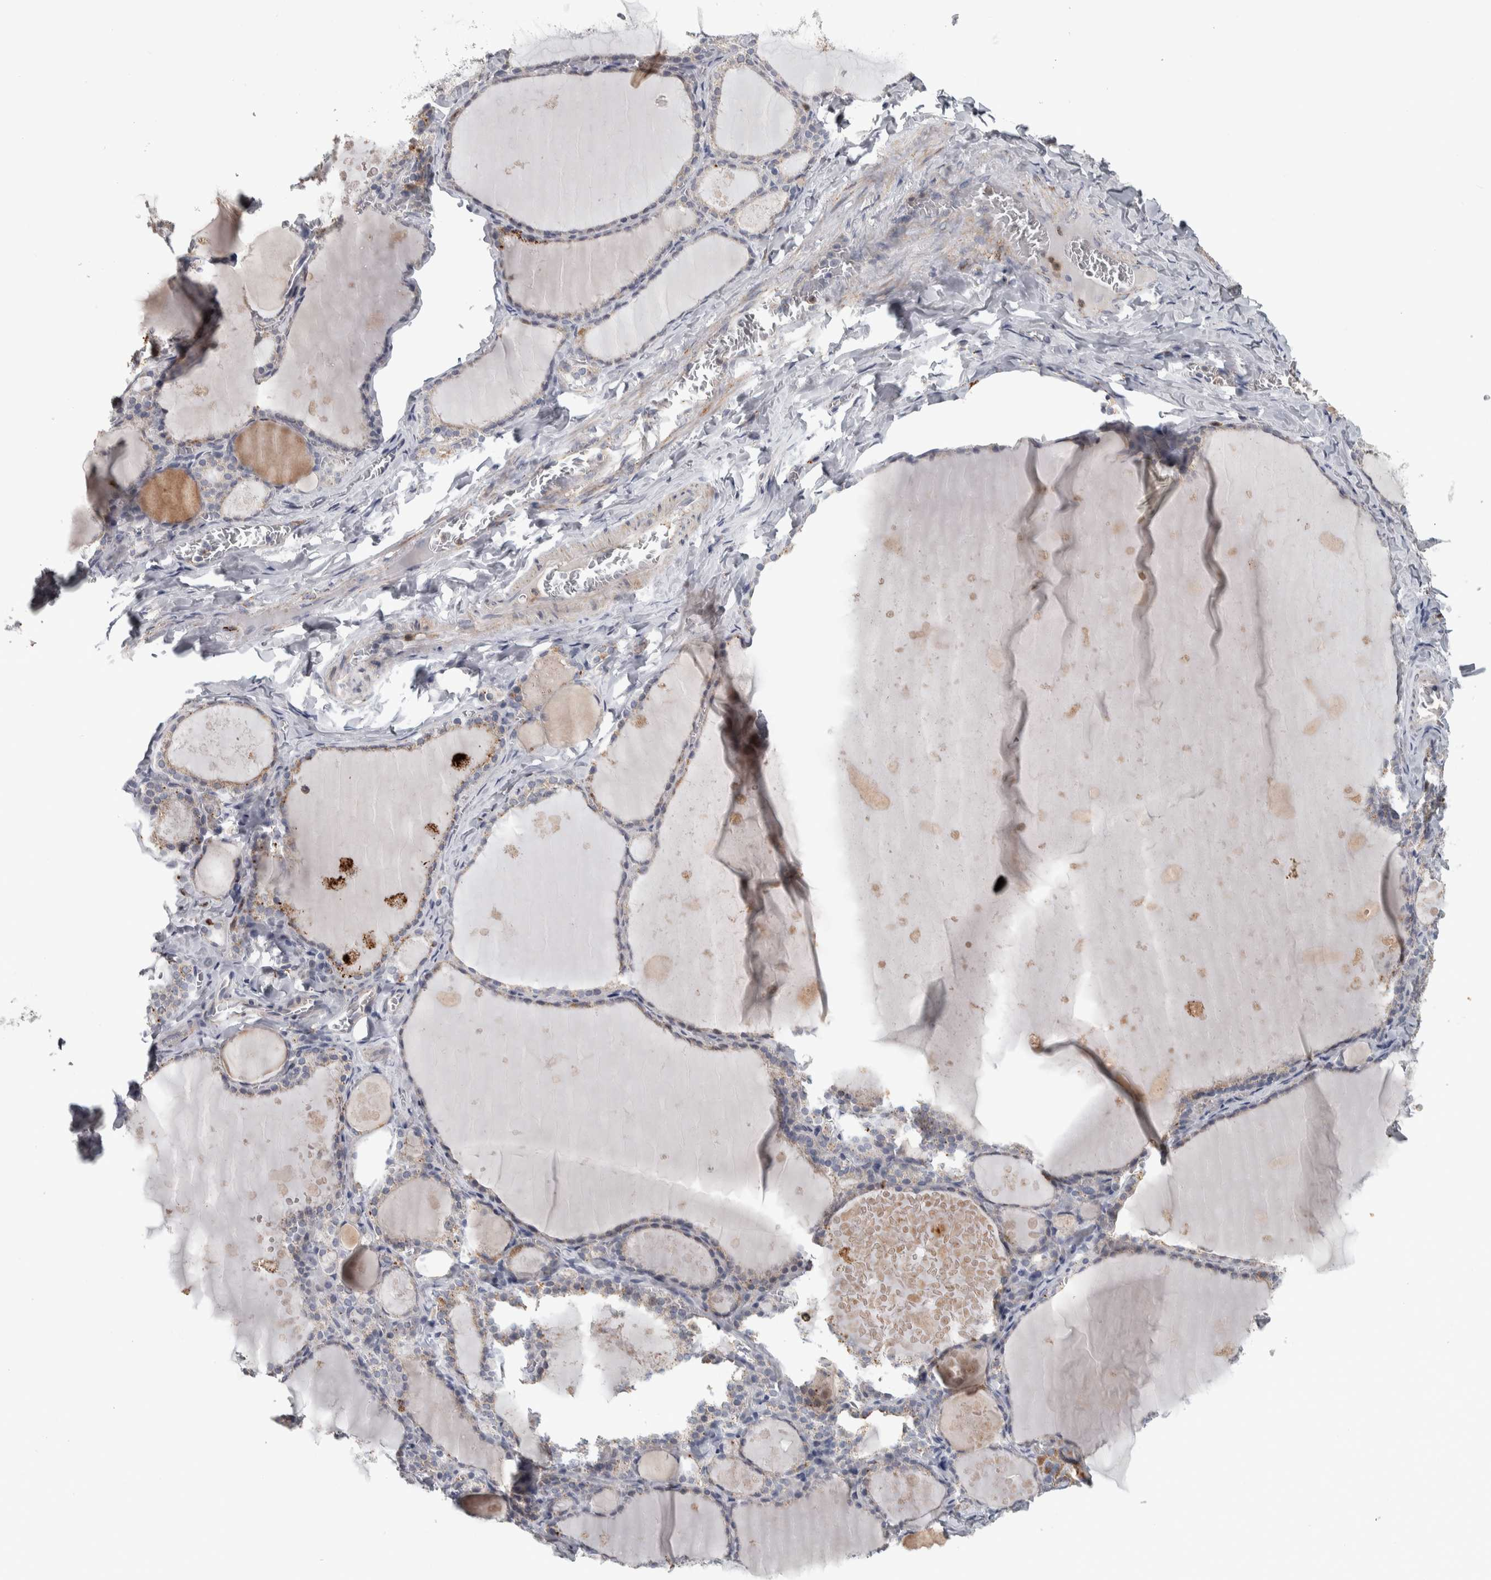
{"staining": {"intensity": "weak", "quantity": "25%-75%", "location": "cytoplasmic/membranous"}, "tissue": "thyroid gland", "cell_type": "Glandular cells", "image_type": "normal", "snomed": [{"axis": "morphology", "description": "Normal tissue, NOS"}, {"axis": "topography", "description": "Thyroid gland"}], "caption": "Immunohistochemistry image of benign thyroid gland stained for a protein (brown), which displays low levels of weak cytoplasmic/membranous expression in approximately 25%-75% of glandular cells.", "gene": "FAM78A", "patient": {"sex": "male", "age": 56}}